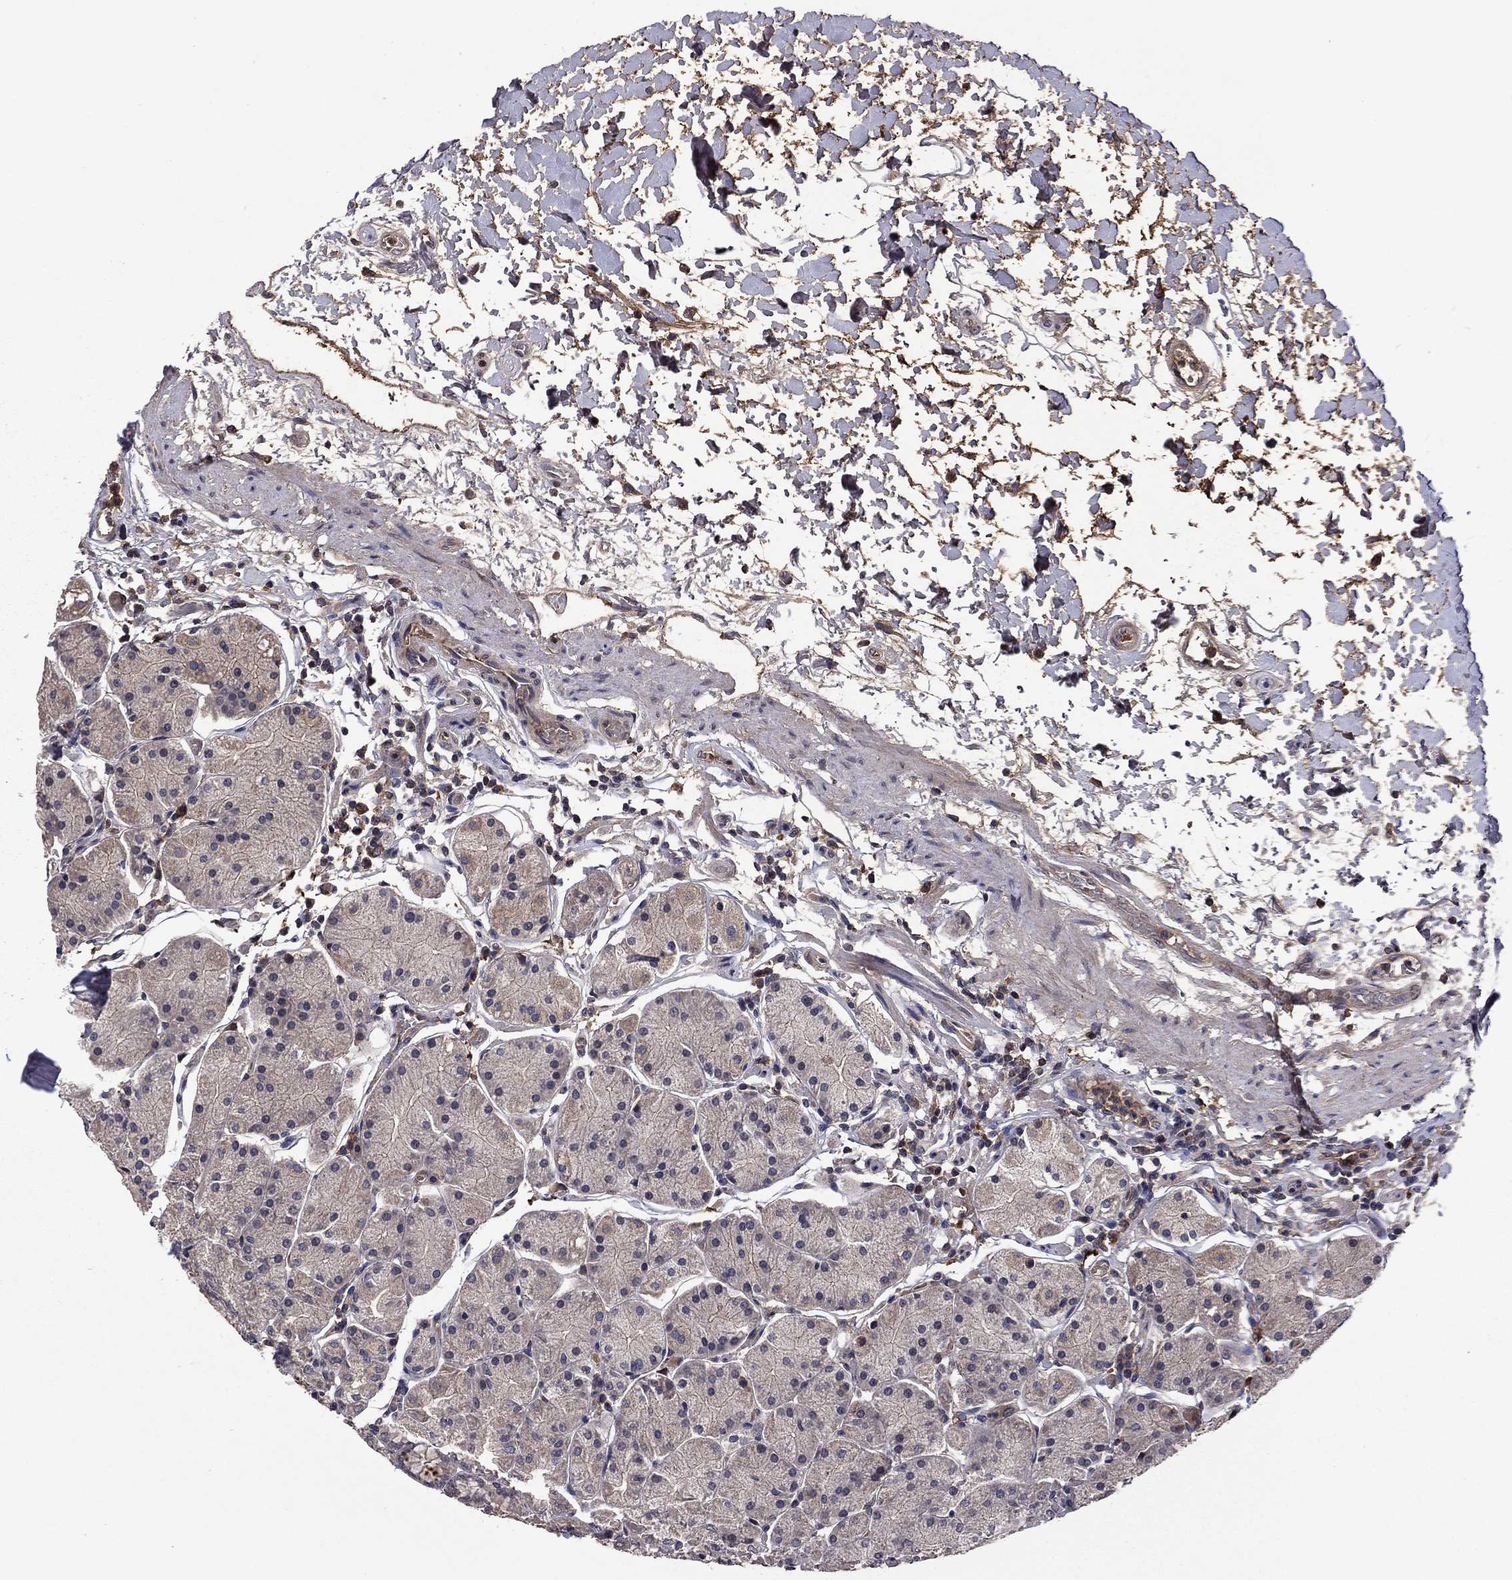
{"staining": {"intensity": "negative", "quantity": "none", "location": "none"}, "tissue": "stomach", "cell_type": "Glandular cells", "image_type": "normal", "snomed": [{"axis": "morphology", "description": "Normal tissue, NOS"}, {"axis": "topography", "description": "Stomach"}], "caption": "High power microscopy image of an immunohistochemistry micrograph of unremarkable stomach, revealing no significant positivity in glandular cells. Nuclei are stained in blue.", "gene": "PROS1", "patient": {"sex": "male", "age": 54}}